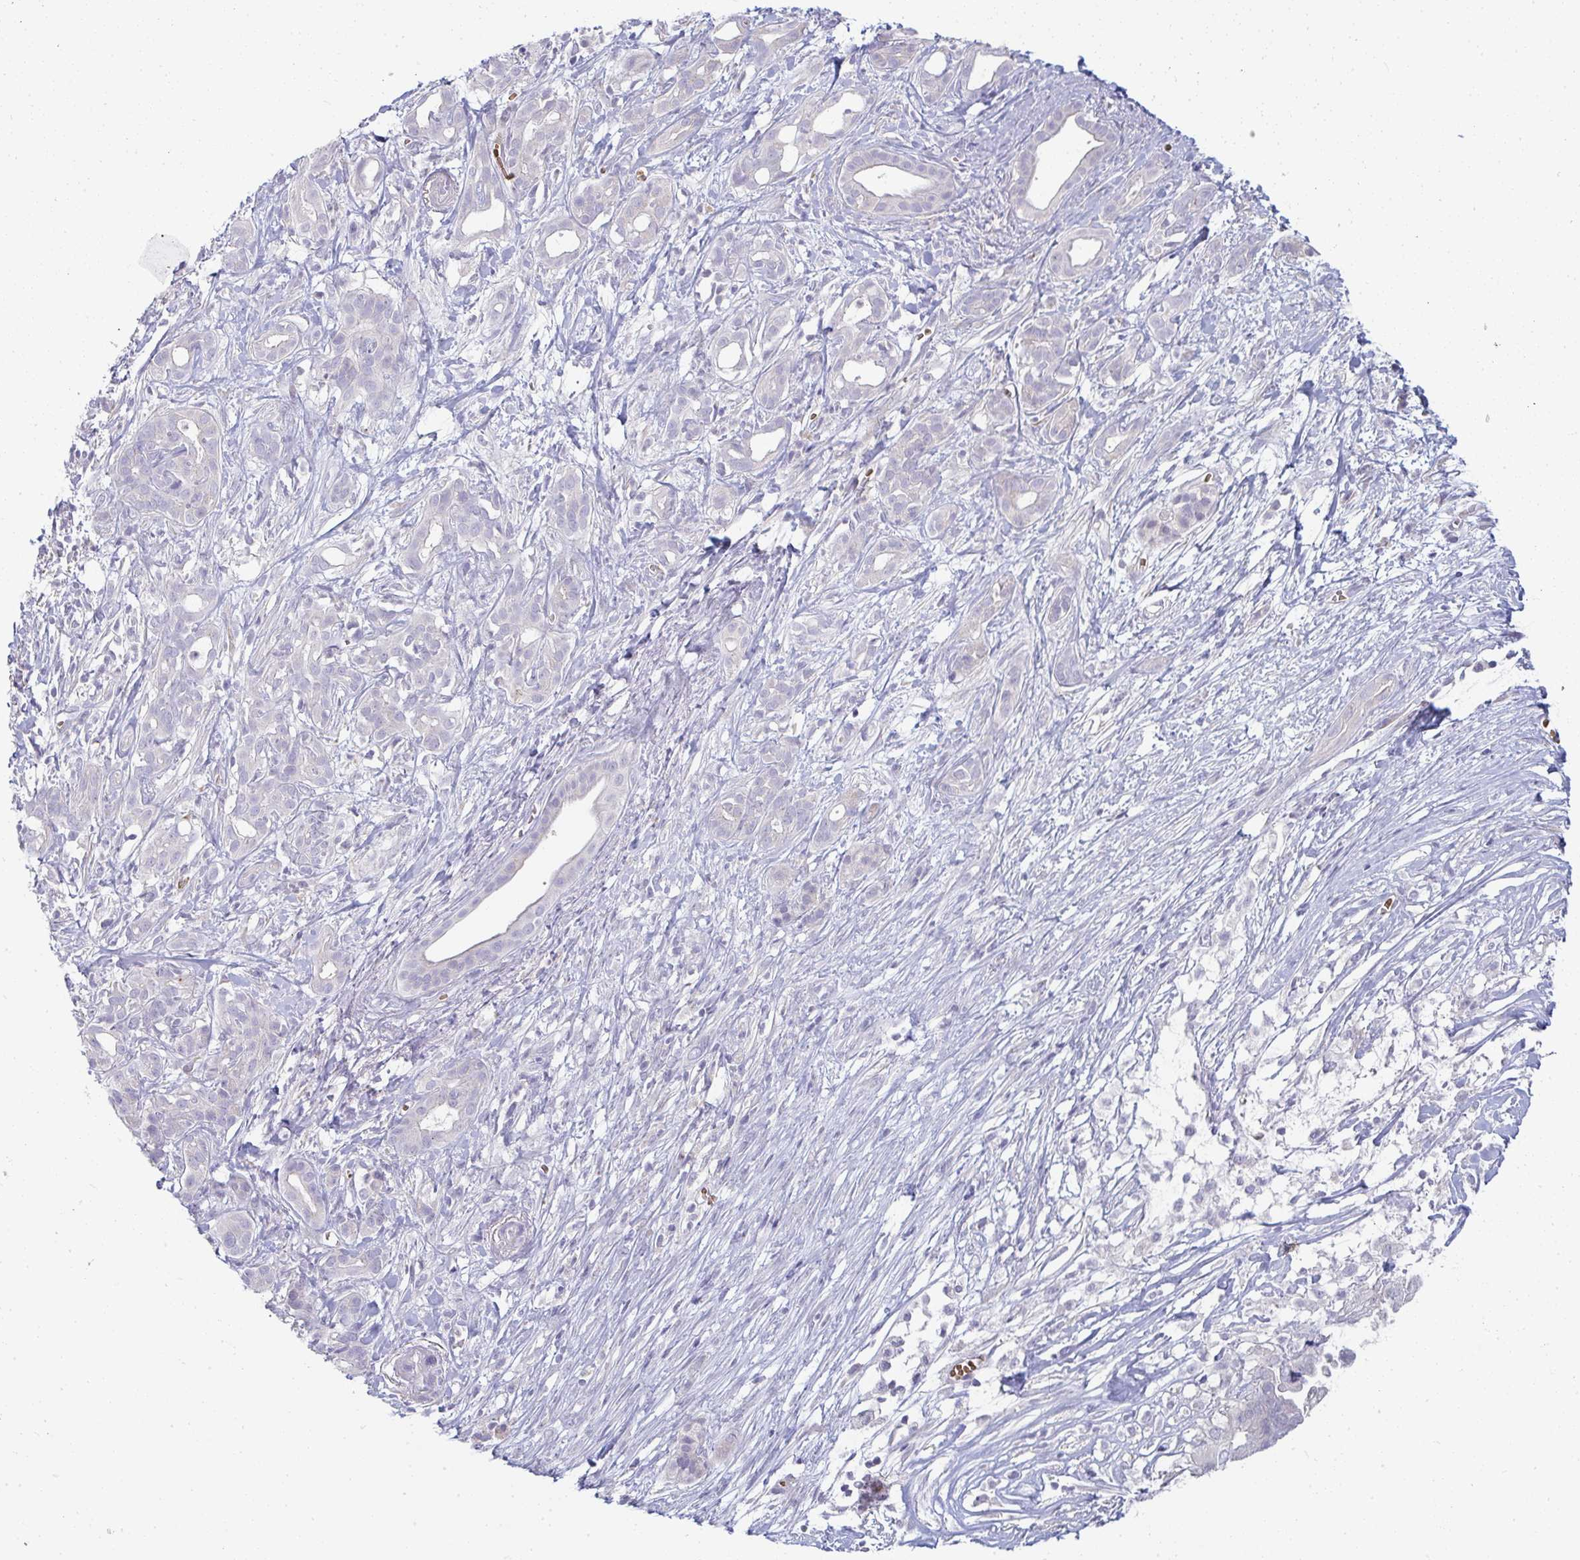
{"staining": {"intensity": "negative", "quantity": "none", "location": "none"}, "tissue": "pancreatic cancer", "cell_type": "Tumor cells", "image_type": "cancer", "snomed": [{"axis": "morphology", "description": "Adenocarcinoma, NOS"}, {"axis": "topography", "description": "Pancreas"}], "caption": "High power microscopy histopathology image of an IHC histopathology image of adenocarcinoma (pancreatic), revealing no significant staining in tumor cells. The staining was performed using DAB to visualize the protein expression in brown, while the nuclei were stained in blue with hematoxylin (Magnification: 20x).", "gene": "SHB", "patient": {"sex": "male", "age": 61}}